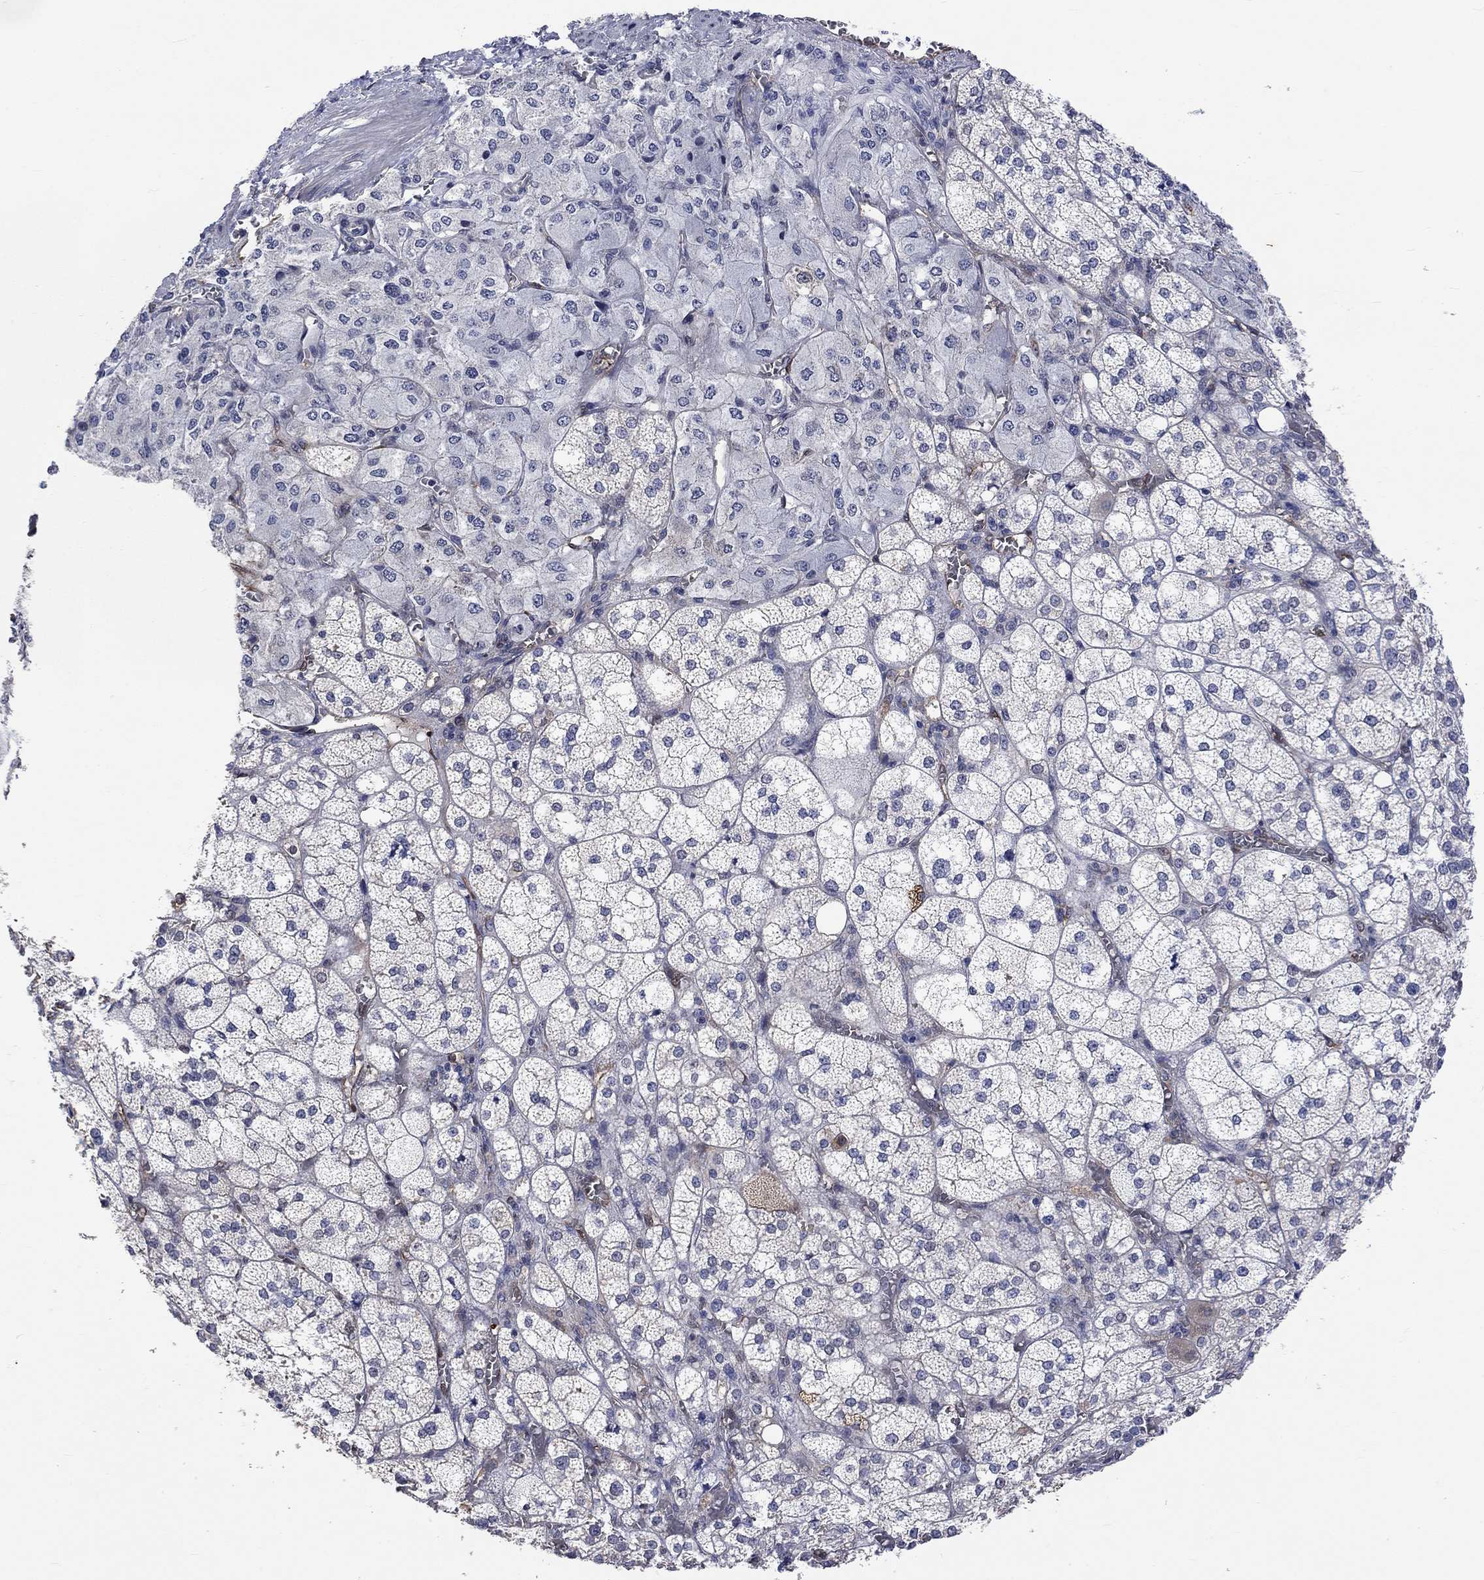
{"staining": {"intensity": "negative", "quantity": "none", "location": "none"}, "tissue": "adrenal gland", "cell_type": "Glandular cells", "image_type": "normal", "snomed": [{"axis": "morphology", "description": "Normal tissue, NOS"}, {"axis": "topography", "description": "Adrenal gland"}], "caption": "IHC histopathology image of normal adrenal gland stained for a protein (brown), which exhibits no positivity in glandular cells.", "gene": "TGM2", "patient": {"sex": "female", "age": 60}}